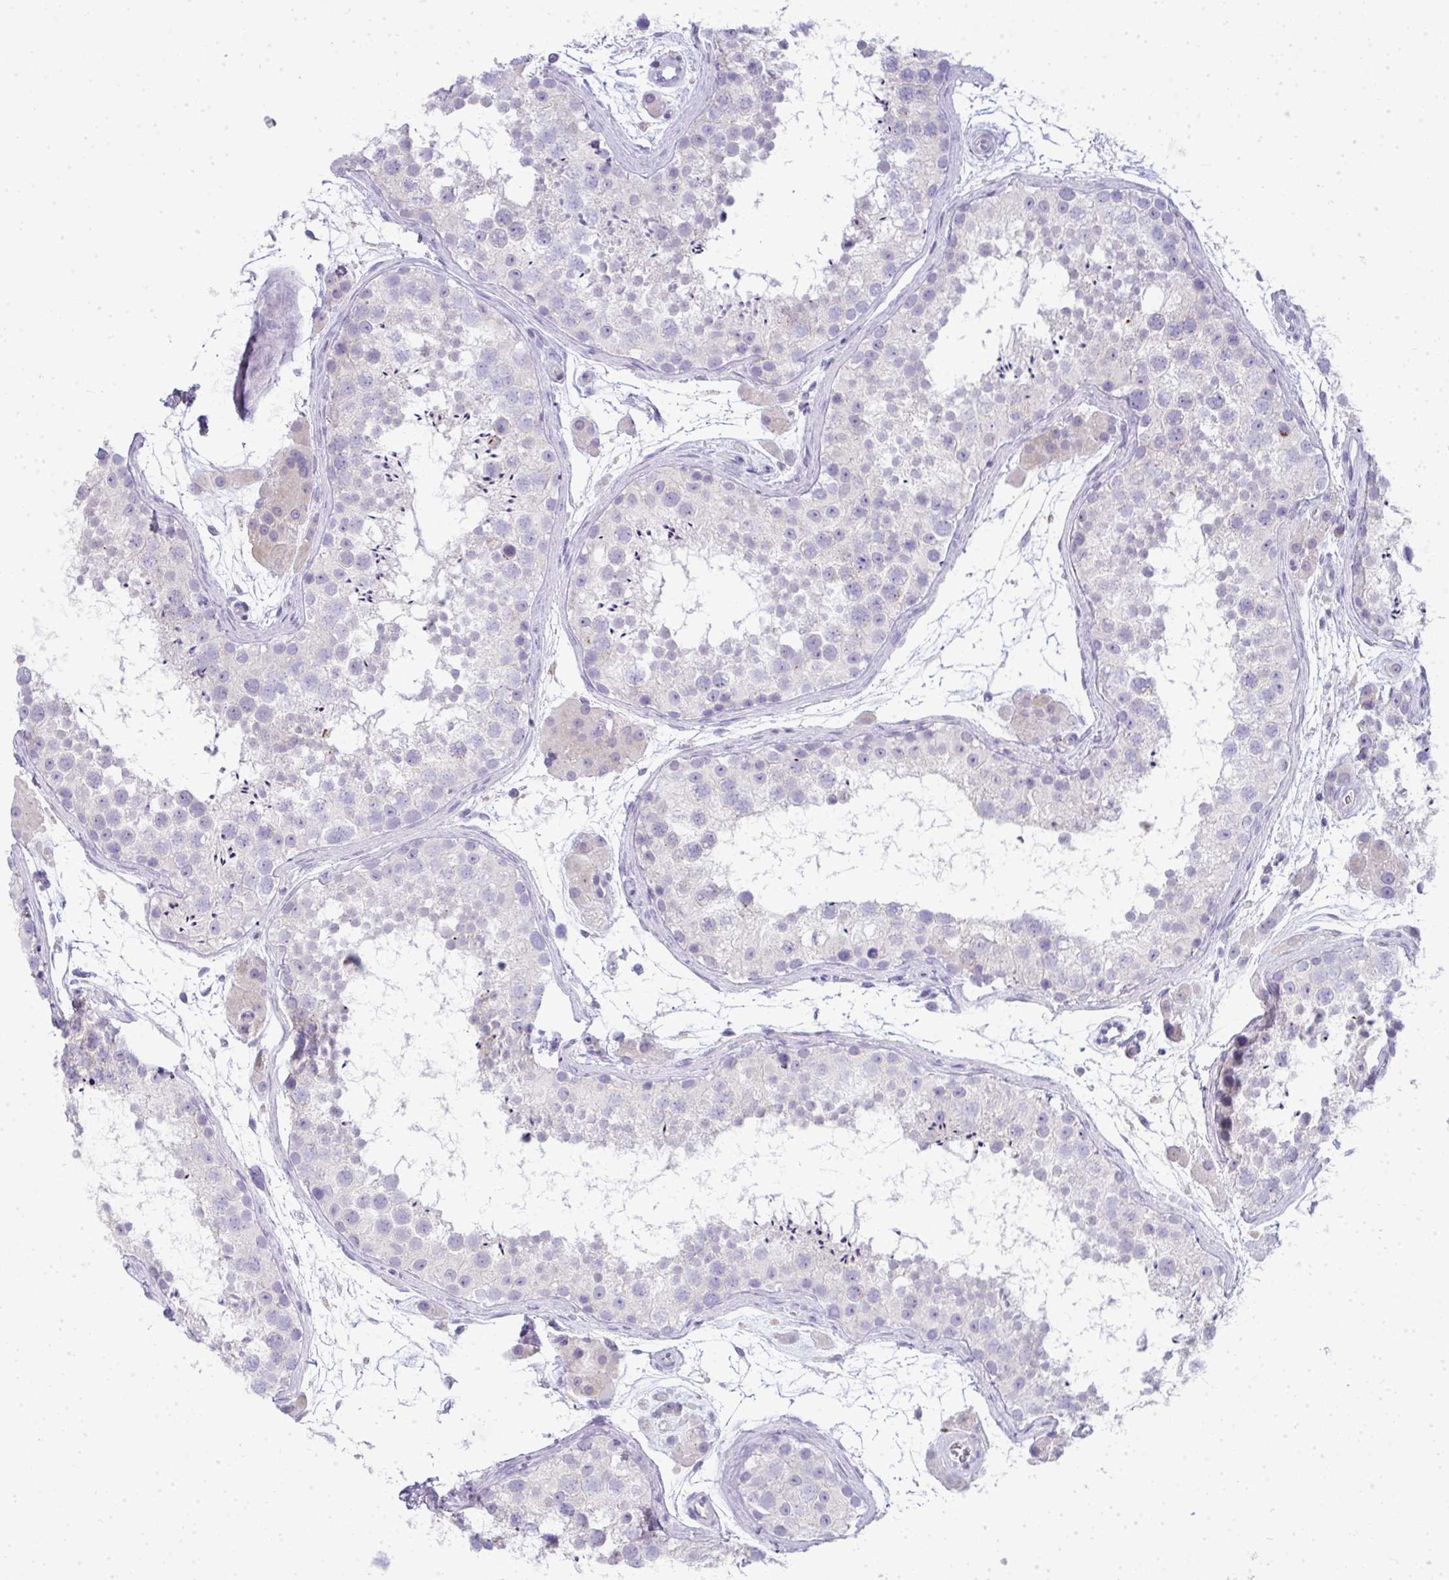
{"staining": {"intensity": "negative", "quantity": "none", "location": "none"}, "tissue": "testis", "cell_type": "Cells in seminiferous ducts", "image_type": "normal", "snomed": [{"axis": "morphology", "description": "Normal tissue, NOS"}, {"axis": "topography", "description": "Testis"}], "caption": "This is an immunohistochemistry micrograph of normal testis. There is no expression in cells in seminiferous ducts.", "gene": "VPS4B", "patient": {"sex": "male", "age": 41}}